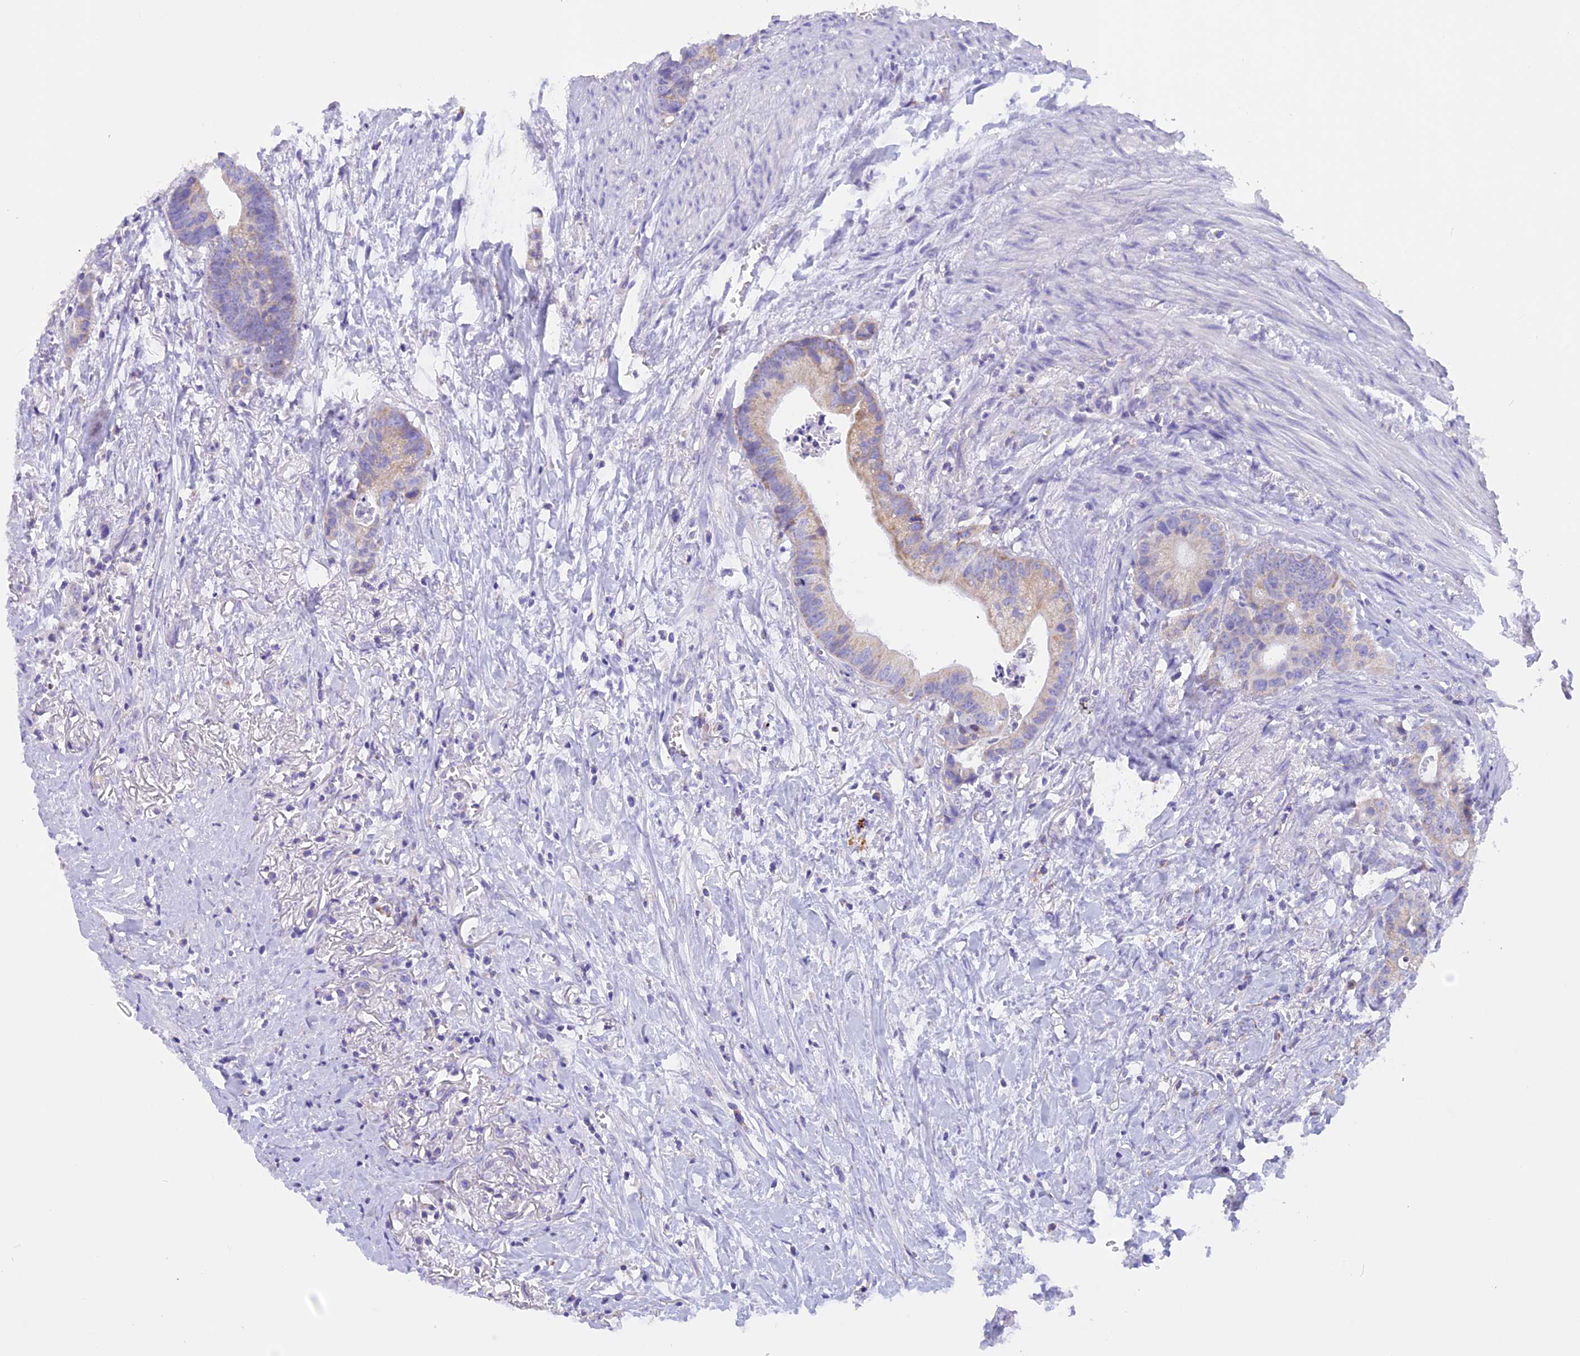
{"staining": {"intensity": "weak", "quantity": "<25%", "location": "cytoplasmic/membranous"}, "tissue": "colorectal cancer", "cell_type": "Tumor cells", "image_type": "cancer", "snomed": [{"axis": "morphology", "description": "Adenocarcinoma, NOS"}, {"axis": "topography", "description": "Colon"}], "caption": "A histopathology image of human colorectal cancer (adenocarcinoma) is negative for staining in tumor cells.", "gene": "TRIM3", "patient": {"sex": "female", "age": 57}}